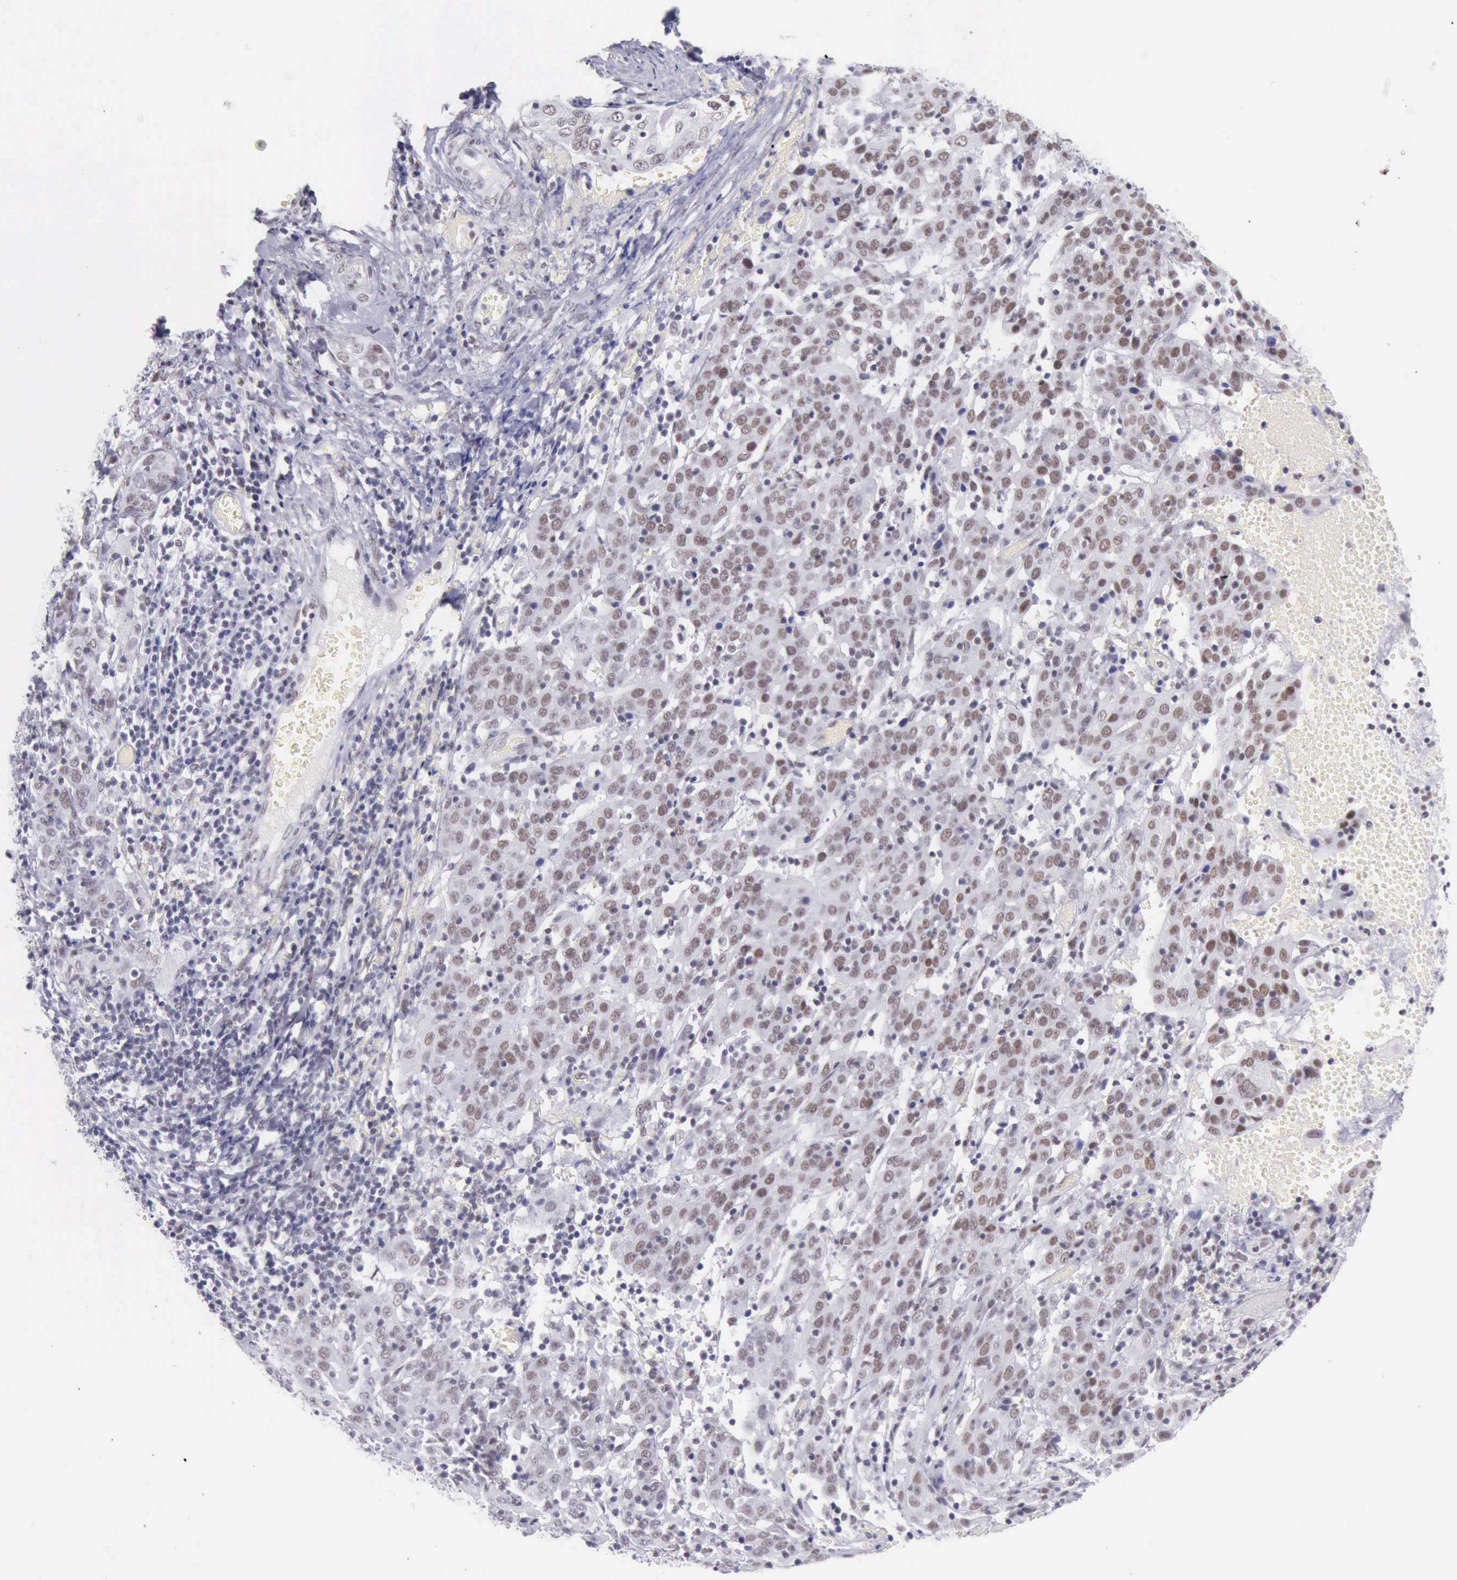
{"staining": {"intensity": "weak", "quantity": "25%-75%", "location": "nuclear"}, "tissue": "cervical cancer", "cell_type": "Tumor cells", "image_type": "cancer", "snomed": [{"axis": "morphology", "description": "Normal tissue, NOS"}, {"axis": "morphology", "description": "Squamous cell carcinoma, NOS"}, {"axis": "topography", "description": "Cervix"}], "caption": "Cervical cancer (squamous cell carcinoma) was stained to show a protein in brown. There is low levels of weak nuclear staining in approximately 25%-75% of tumor cells.", "gene": "EP300", "patient": {"sex": "female", "age": 67}}